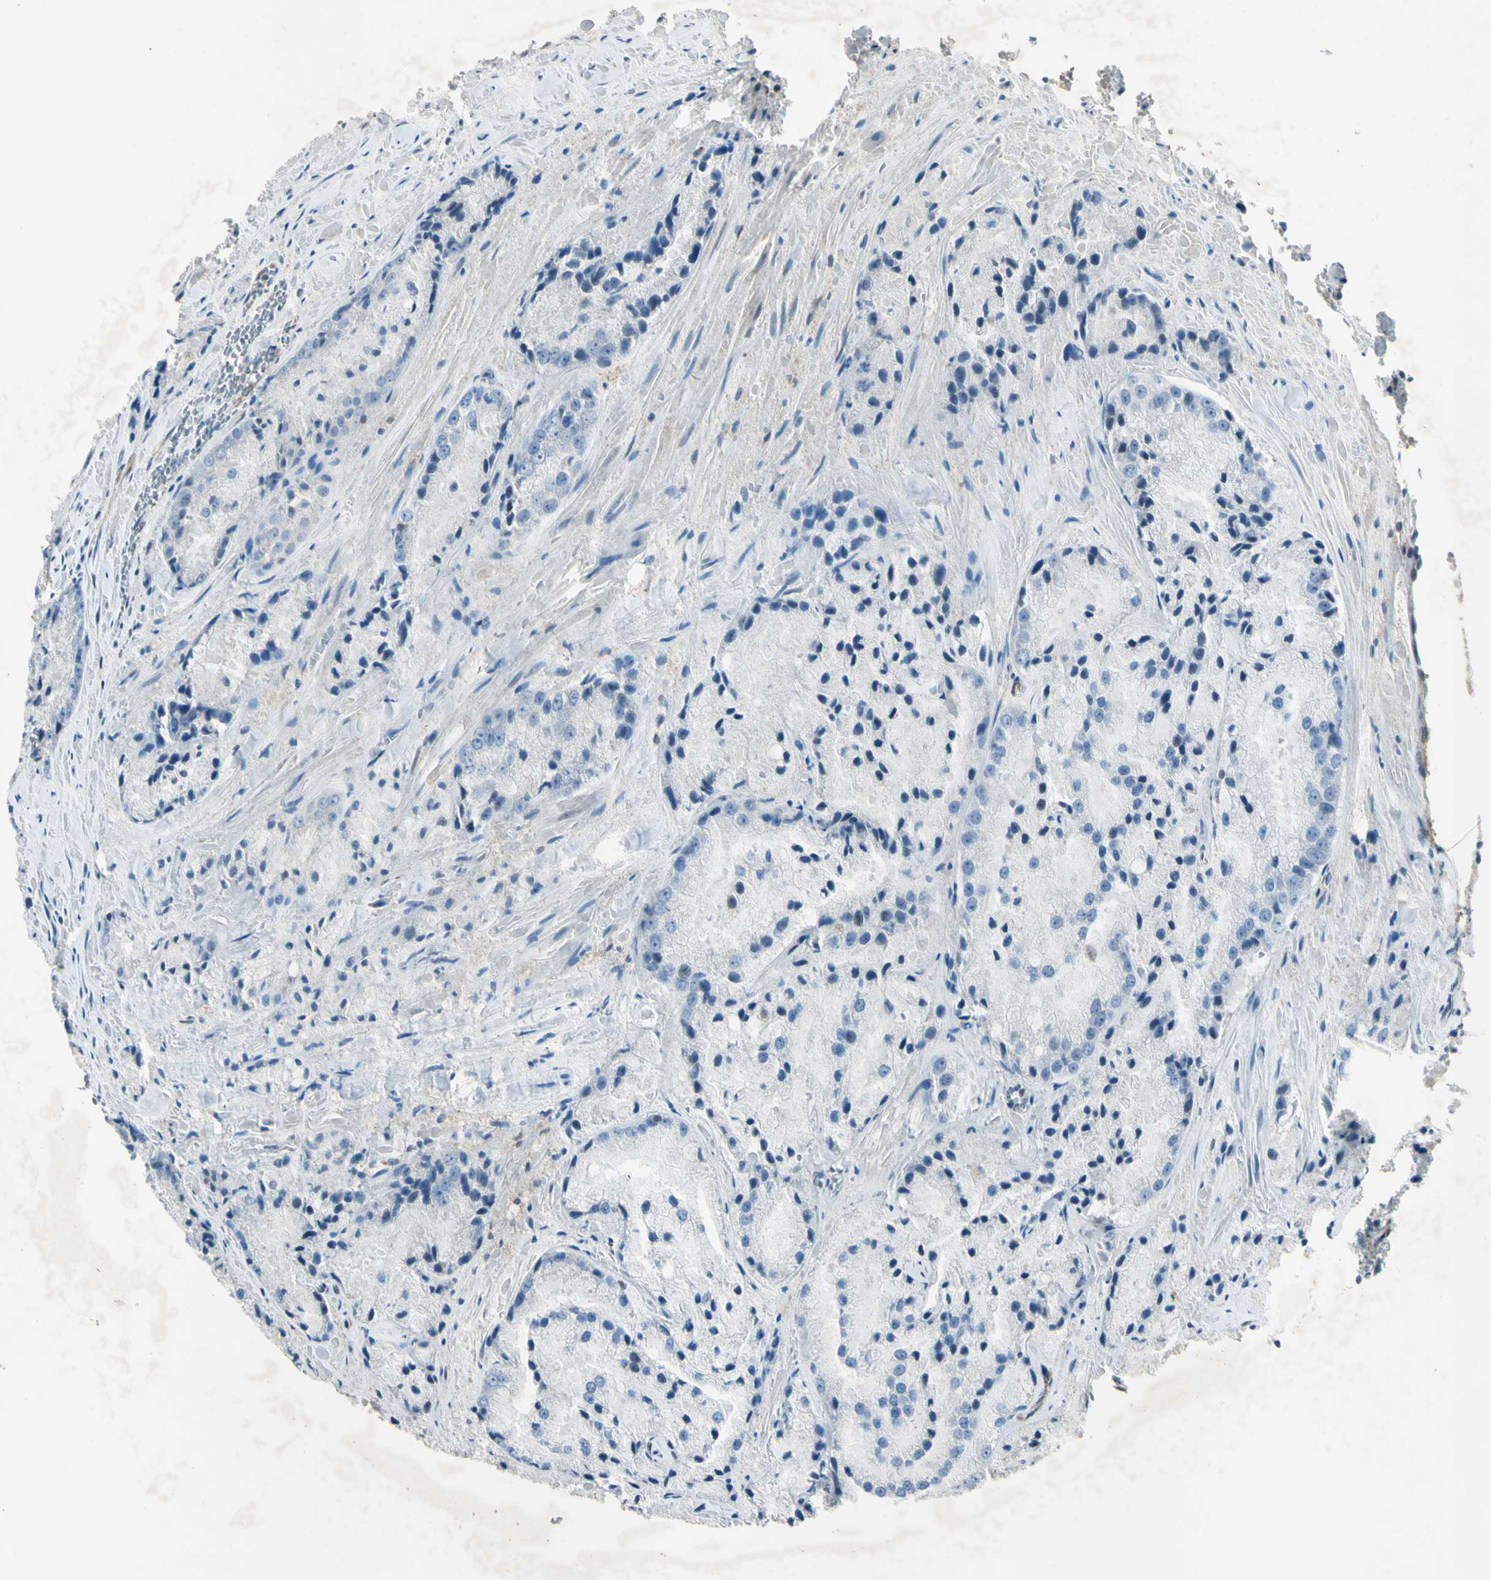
{"staining": {"intensity": "negative", "quantity": "none", "location": "none"}, "tissue": "prostate cancer", "cell_type": "Tumor cells", "image_type": "cancer", "snomed": [{"axis": "morphology", "description": "Adenocarcinoma, Low grade"}, {"axis": "topography", "description": "Prostate"}], "caption": "The micrograph displays no staining of tumor cells in prostate cancer. Brightfield microscopy of immunohistochemistry stained with DAB (3,3'-diaminobenzidine) (brown) and hematoxylin (blue), captured at high magnification.", "gene": "PSMD5", "patient": {"sex": "male", "age": 64}}